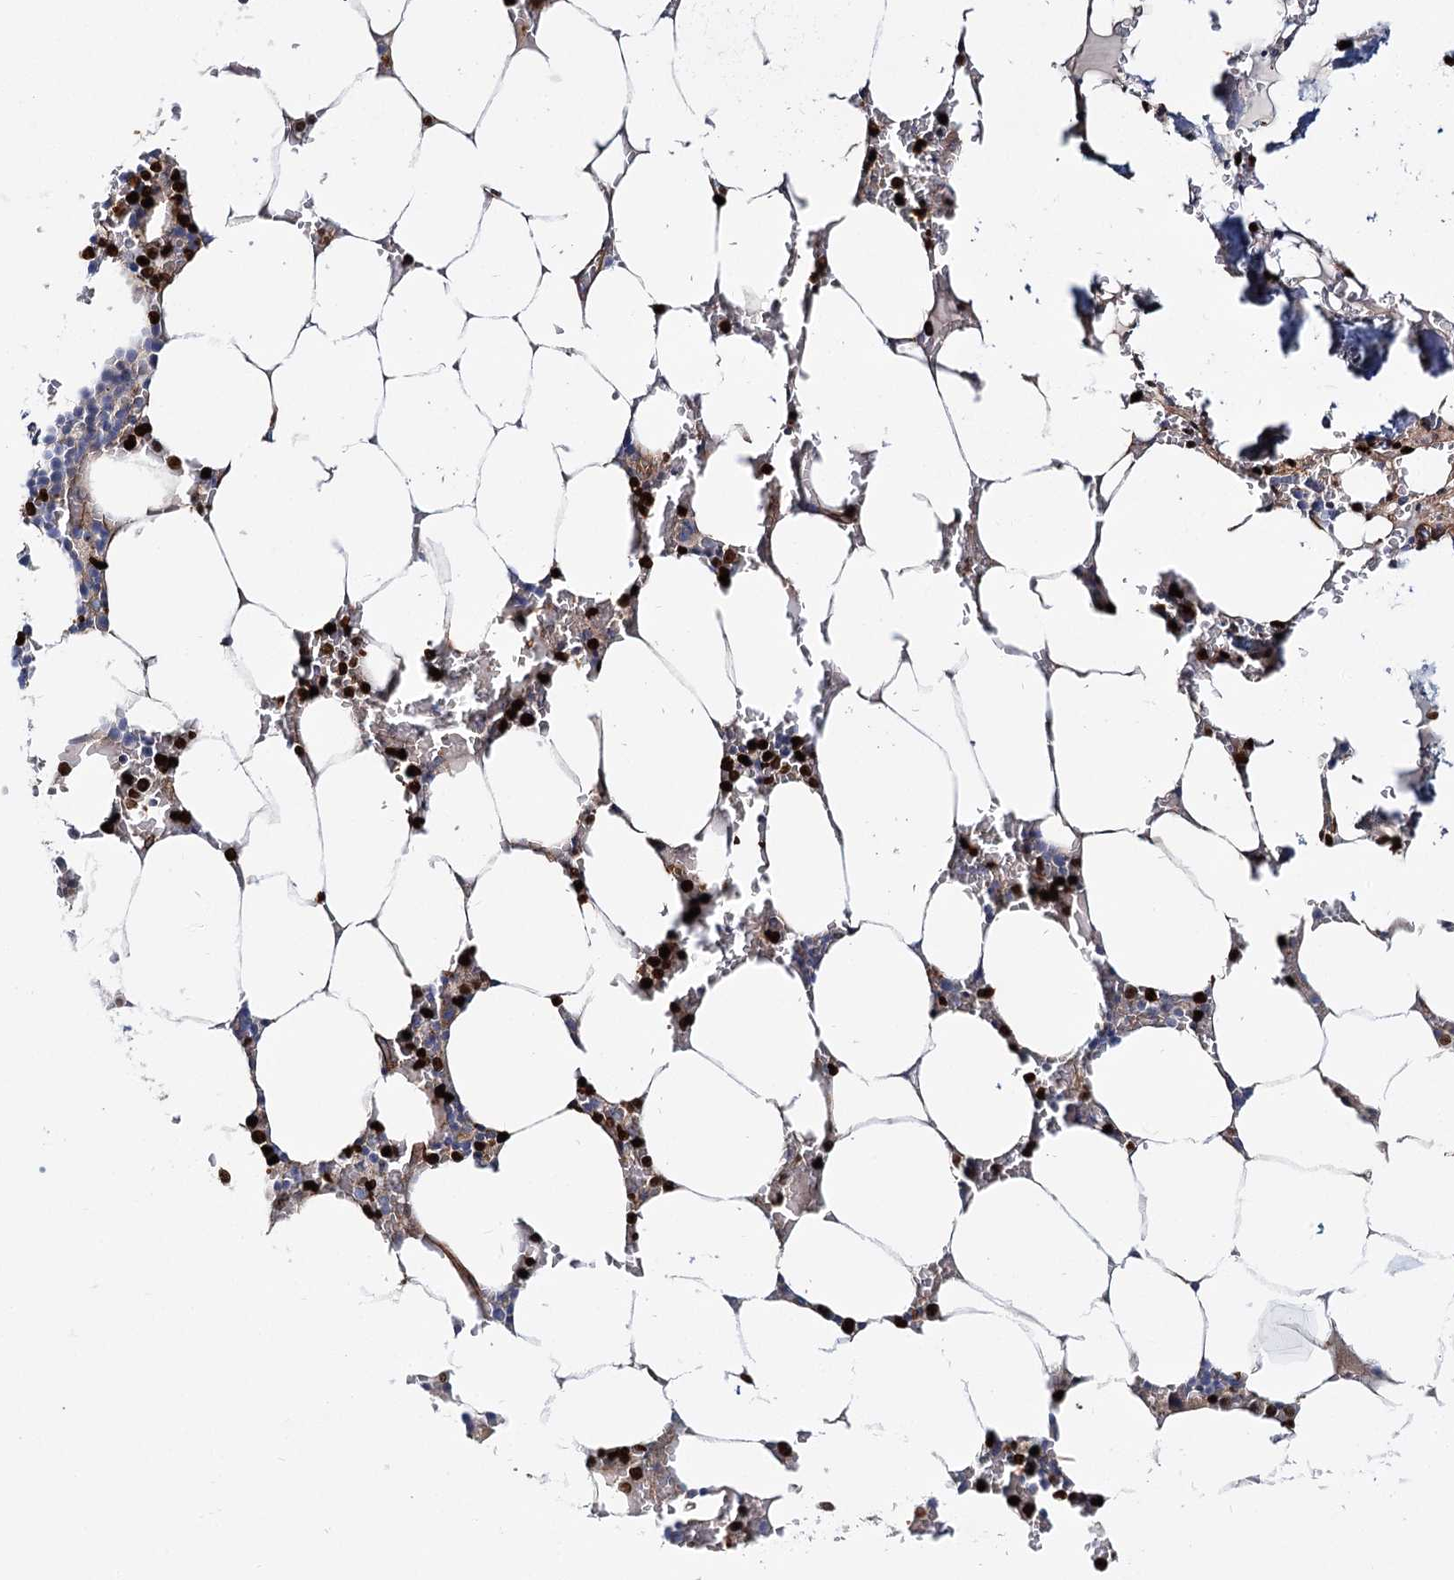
{"staining": {"intensity": "strong", "quantity": "25%-75%", "location": "nuclear"}, "tissue": "bone marrow", "cell_type": "Hematopoietic cells", "image_type": "normal", "snomed": [{"axis": "morphology", "description": "Normal tissue, NOS"}, {"axis": "topography", "description": "Bone marrow"}], "caption": "Hematopoietic cells demonstrate strong nuclear positivity in approximately 25%-75% of cells in normal bone marrow.", "gene": "C11orf52", "patient": {"sex": "male", "age": 70}}